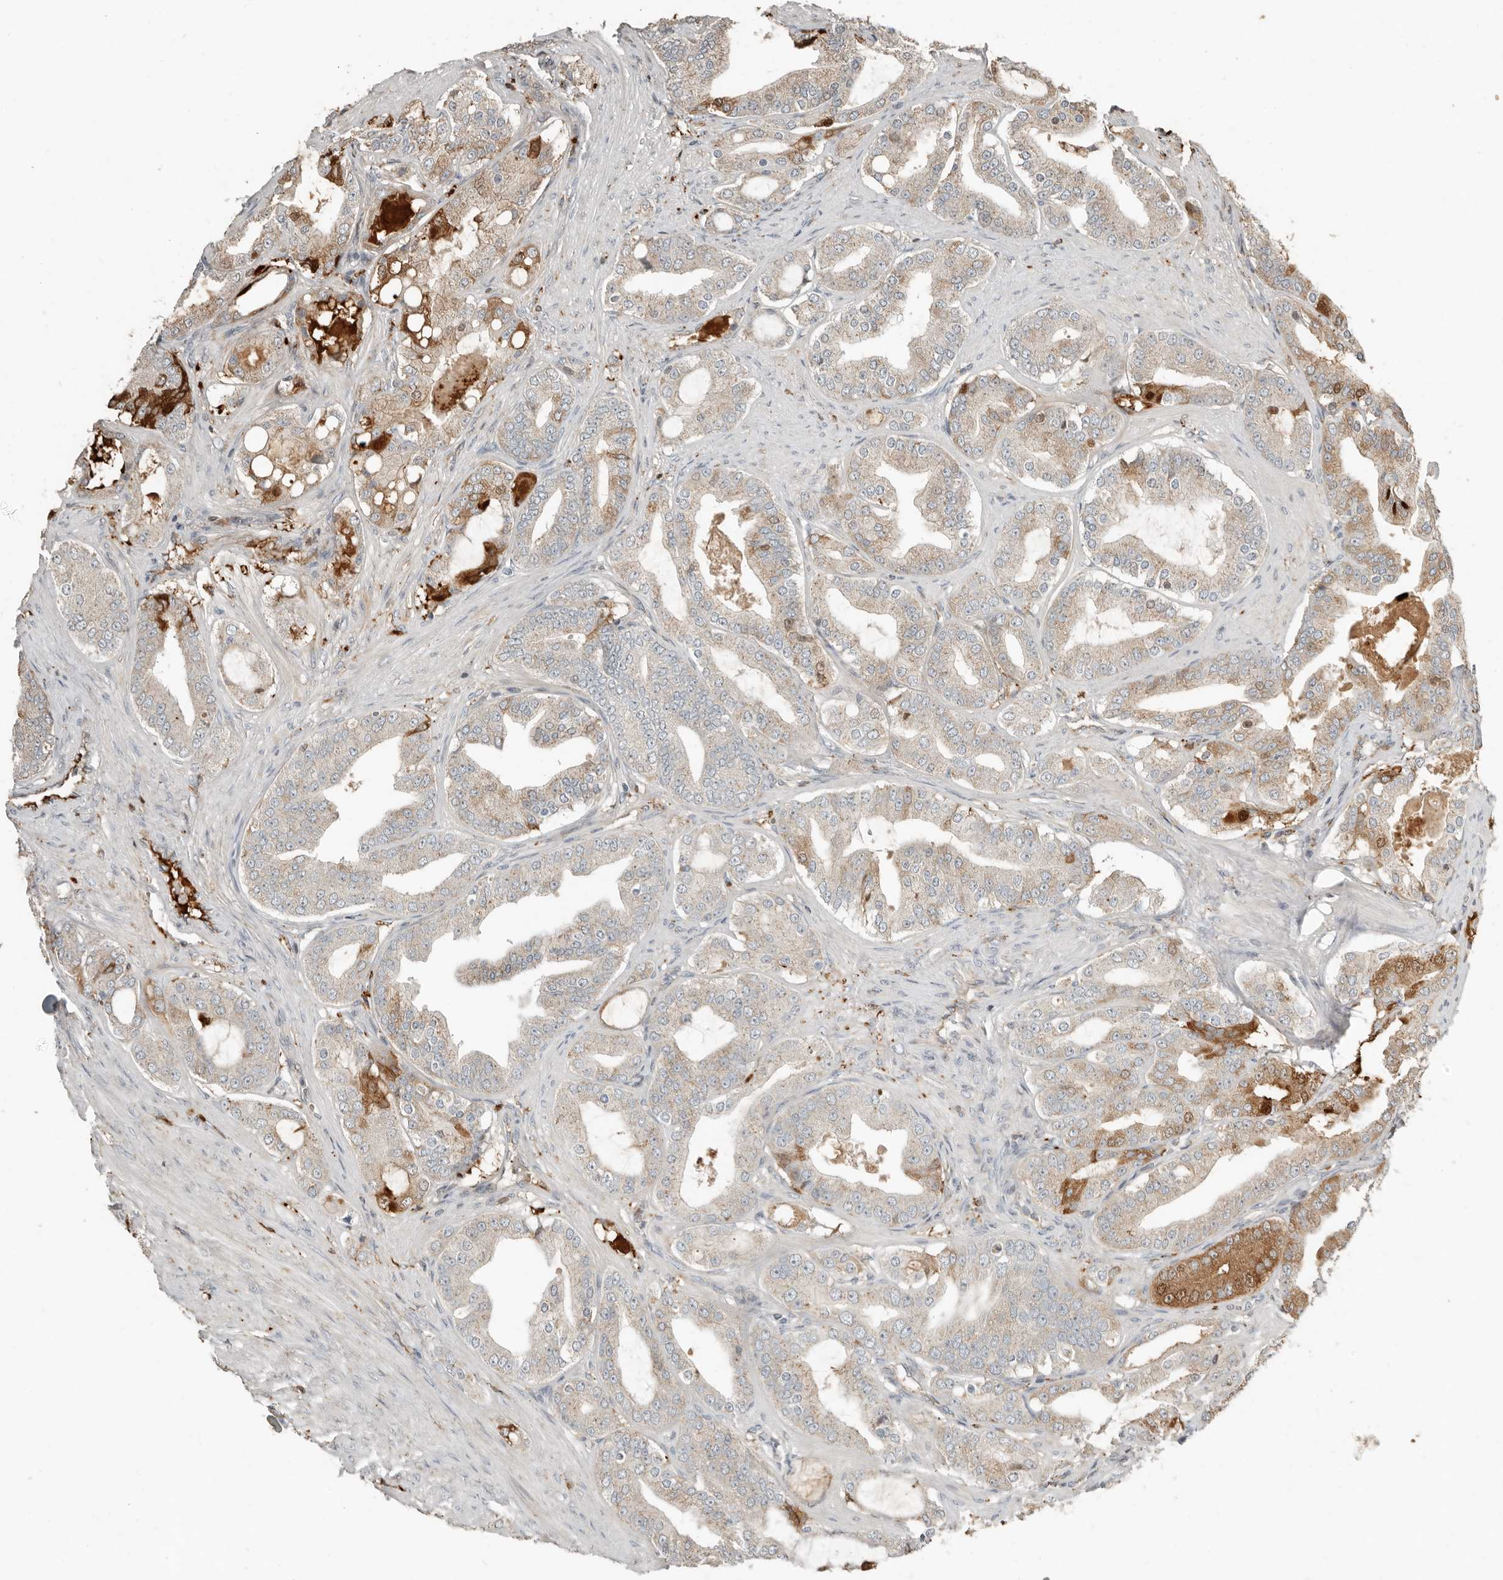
{"staining": {"intensity": "weak", "quantity": "<25%", "location": "cytoplasmic/membranous"}, "tissue": "prostate cancer", "cell_type": "Tumor cells", "image_type": "cancer", "snomed": [{"axis": "morphology", "description": "Adenocarcinoma, High grade"}, {"axis": "topography", "description": "Prostate"}], "caption": "Adenocarcinoma (high-grade) (prostate) was stained to show a protein in brown. There is no significant staining in tumor cells.", "gene": "KLHL38", "patient": {"sex": "male", "age": 60}}